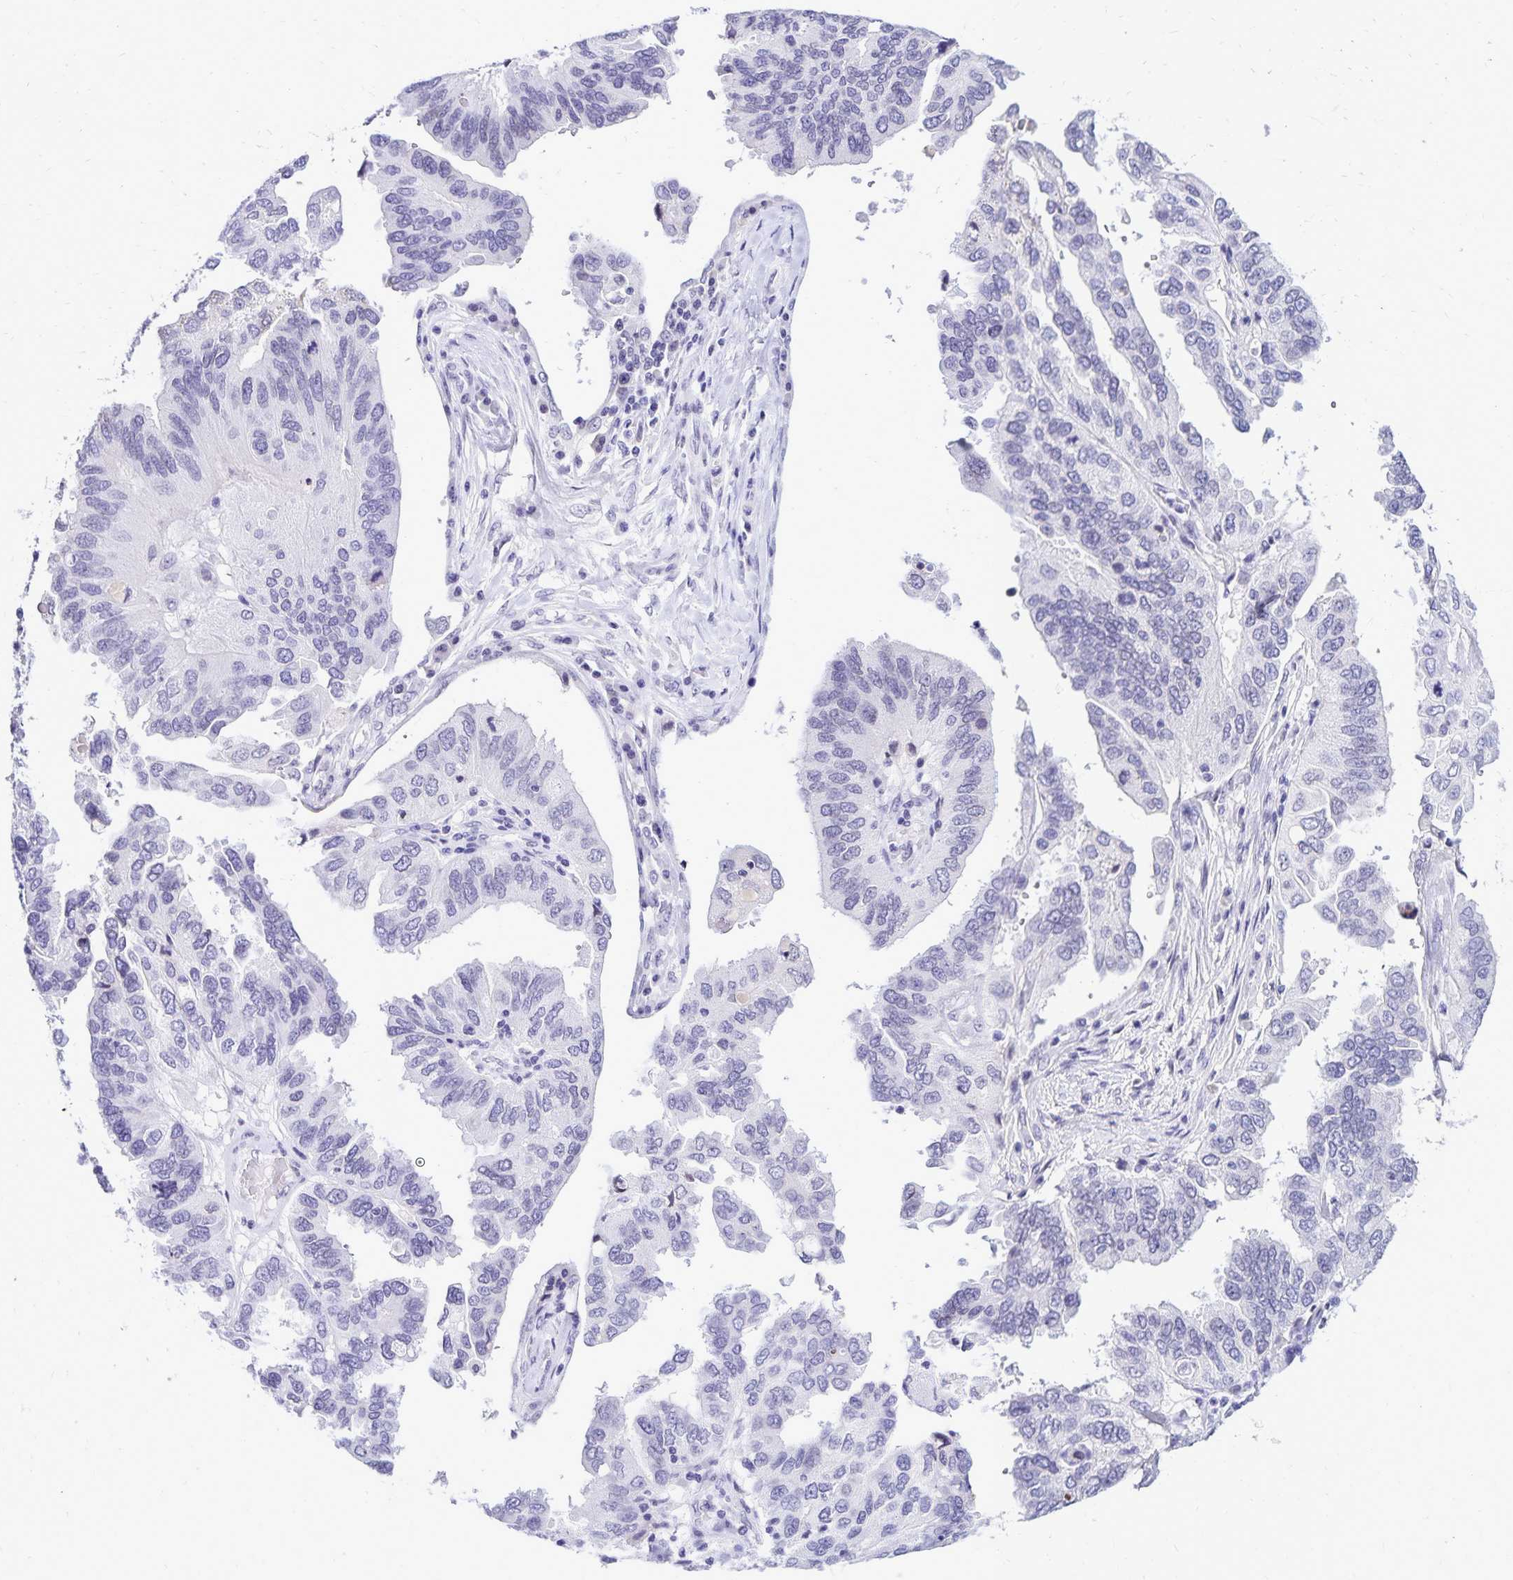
{"staining": {"intensity": "negative", "quantity": "none", "location": "none"}, "tissue": "ovarian cancer", "cell_type": "Tumor cells", "image_type": "cancer", "snomed": [{"axis": "morphology", "description": "Cystadenocarcinoma, serous, NOS"}, {"axis": "topography", "description": "Ovary"}], "caption": "Tumor cells are negative for protein expression in human ovarian serous cystadenocarcinoma. (DAB (3,3'-diaminobenzidine) immunohistochemistry (IHC), high magnification).", "gene": "FAM166C", "patient": {"sex": "female", "age": 79}}